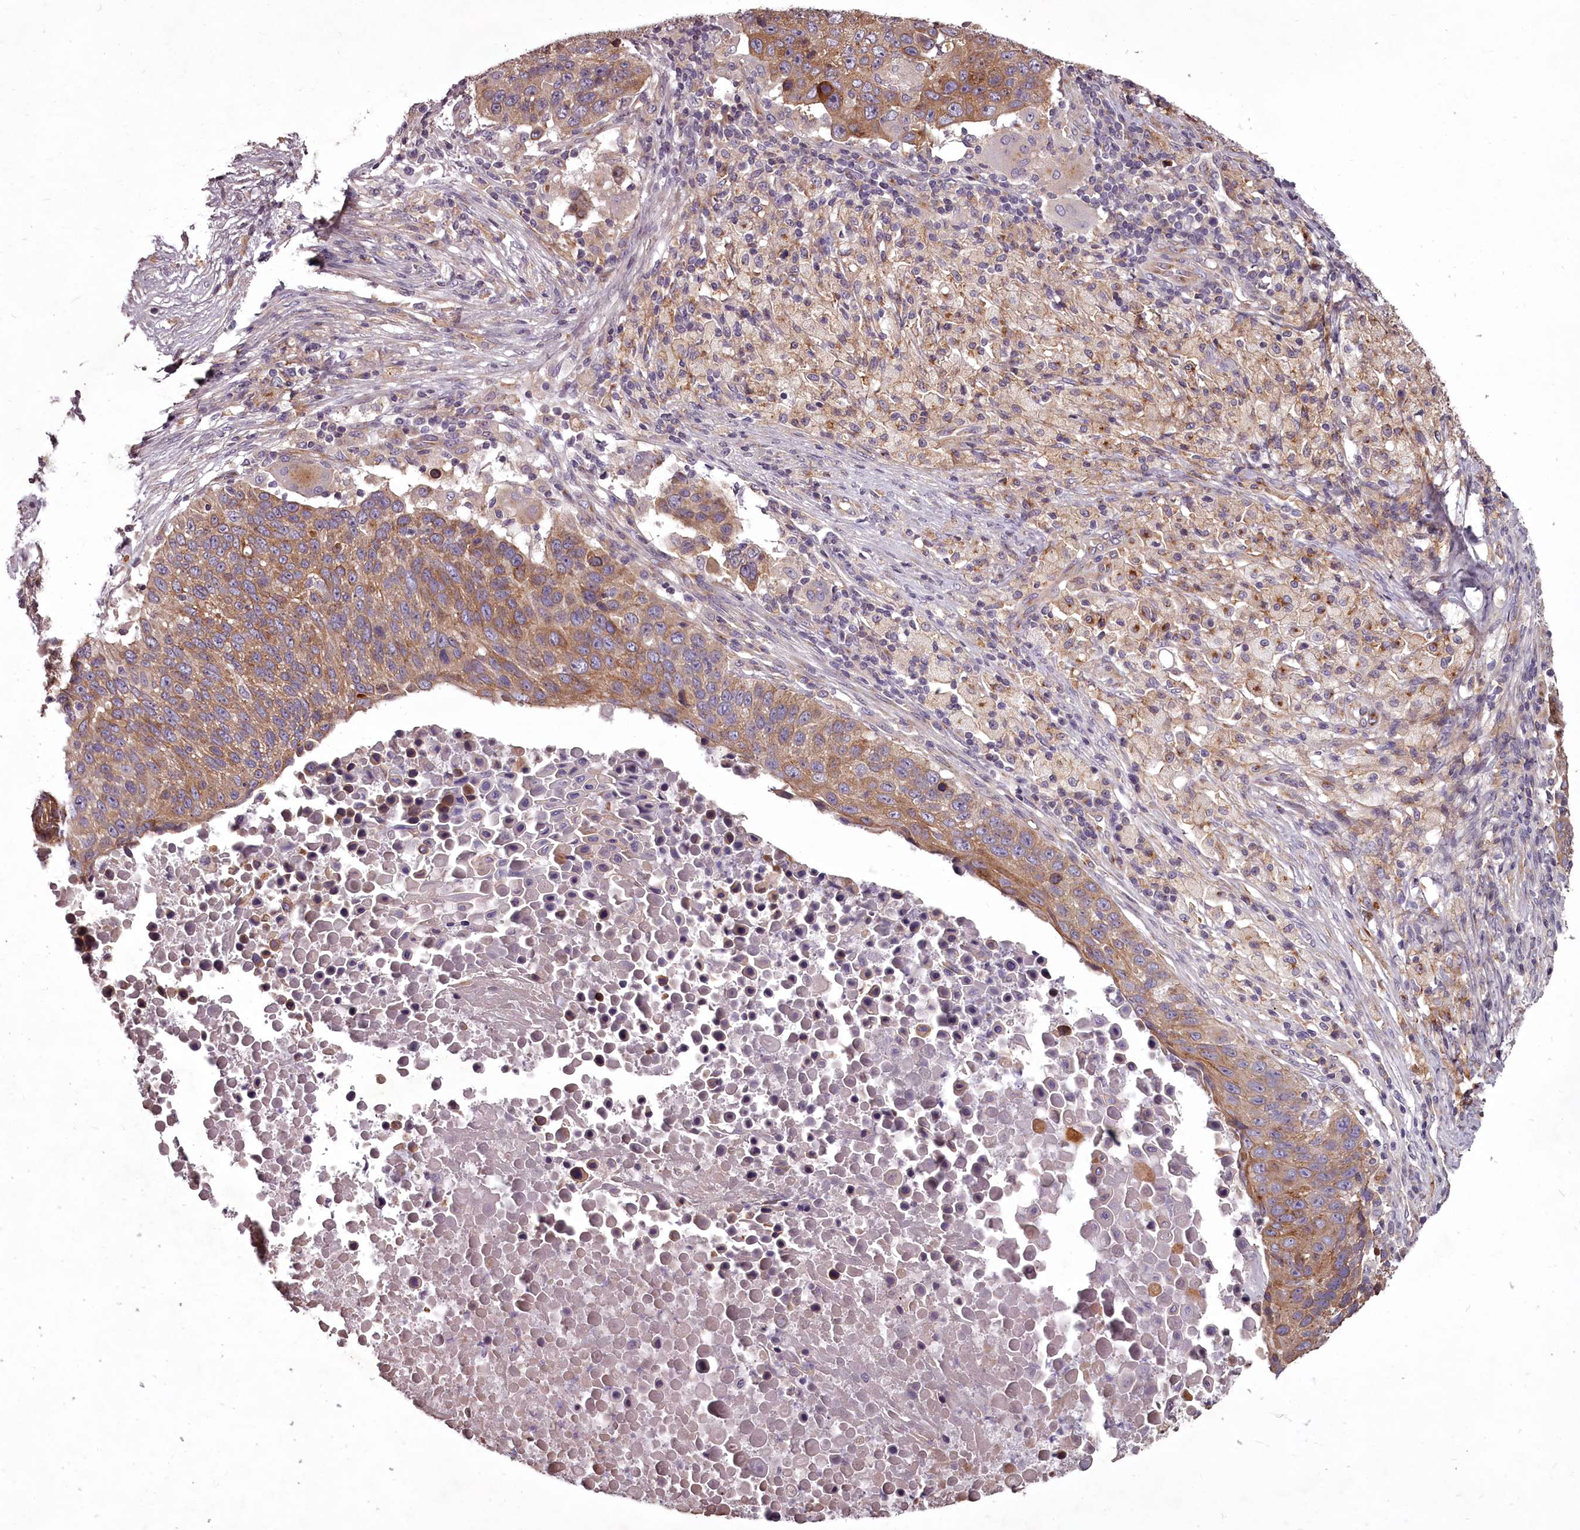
{"staining": {"intensity": "moderate", "quantity": ">75%", "location": "cytoplasmic/membranous"}, "tissue": "lung cancer", "cell_type": "Tumor cells", "image_type": "cancer", "snomed": [{"axis": "morphology", "description": "Normal tissue, NOS"}, {"axis": "morphology", "description": "Squamous cell carcinoma, NOS"}, {"axis": "topography", "description": "Lymph node"}, {"axis": "topography", "description": "Lung"}], "caption": "A photomicrograph of lung squamous cell carcinoma stained for a protein shows moderate cytoplasmic/membranous brown staining in tumor cells.", "gene": "STX6", "patient": {"sex": "male", "age": 66}}